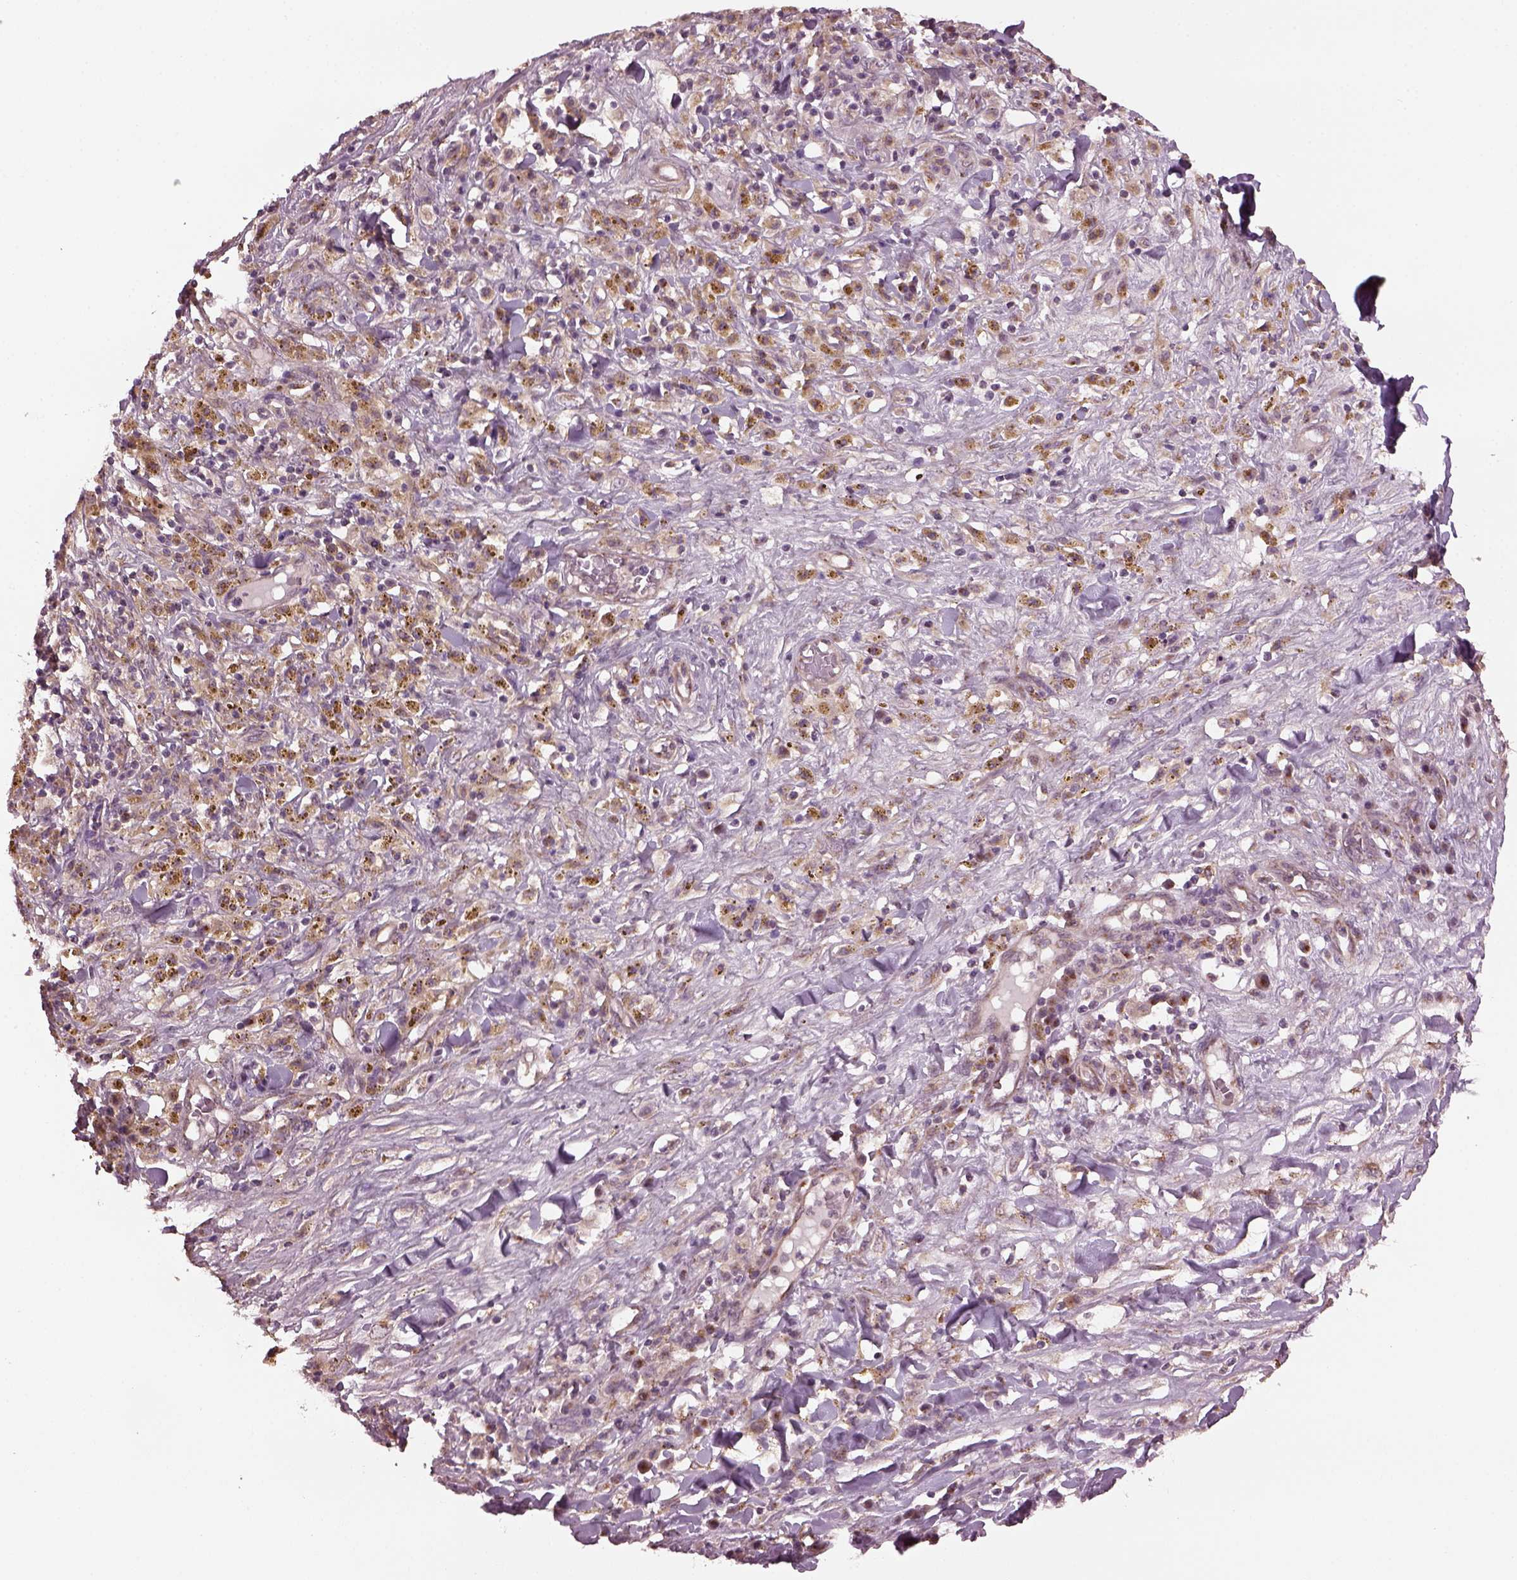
{"staining": {"intensity": "moderate", "quantity": "<25%", "location": "cytoplasmic/membranous"}, "tissue": "melanoma", "cell_type": "Tumor cells", "image_type": "cancer", "snomed": [{"axis": "morphology", "description": "Malignant melanoma, NOS"}, {"axis": "topography", "description": "Skin"}], "caption": "Immunohistochemistry of melanoma exhibits low levels of moderate cytoplasmic/membranous staining in about <25% of tumor cells.", "gene": "RUFY3", "patient": {"sex": "female", "age": 91}}